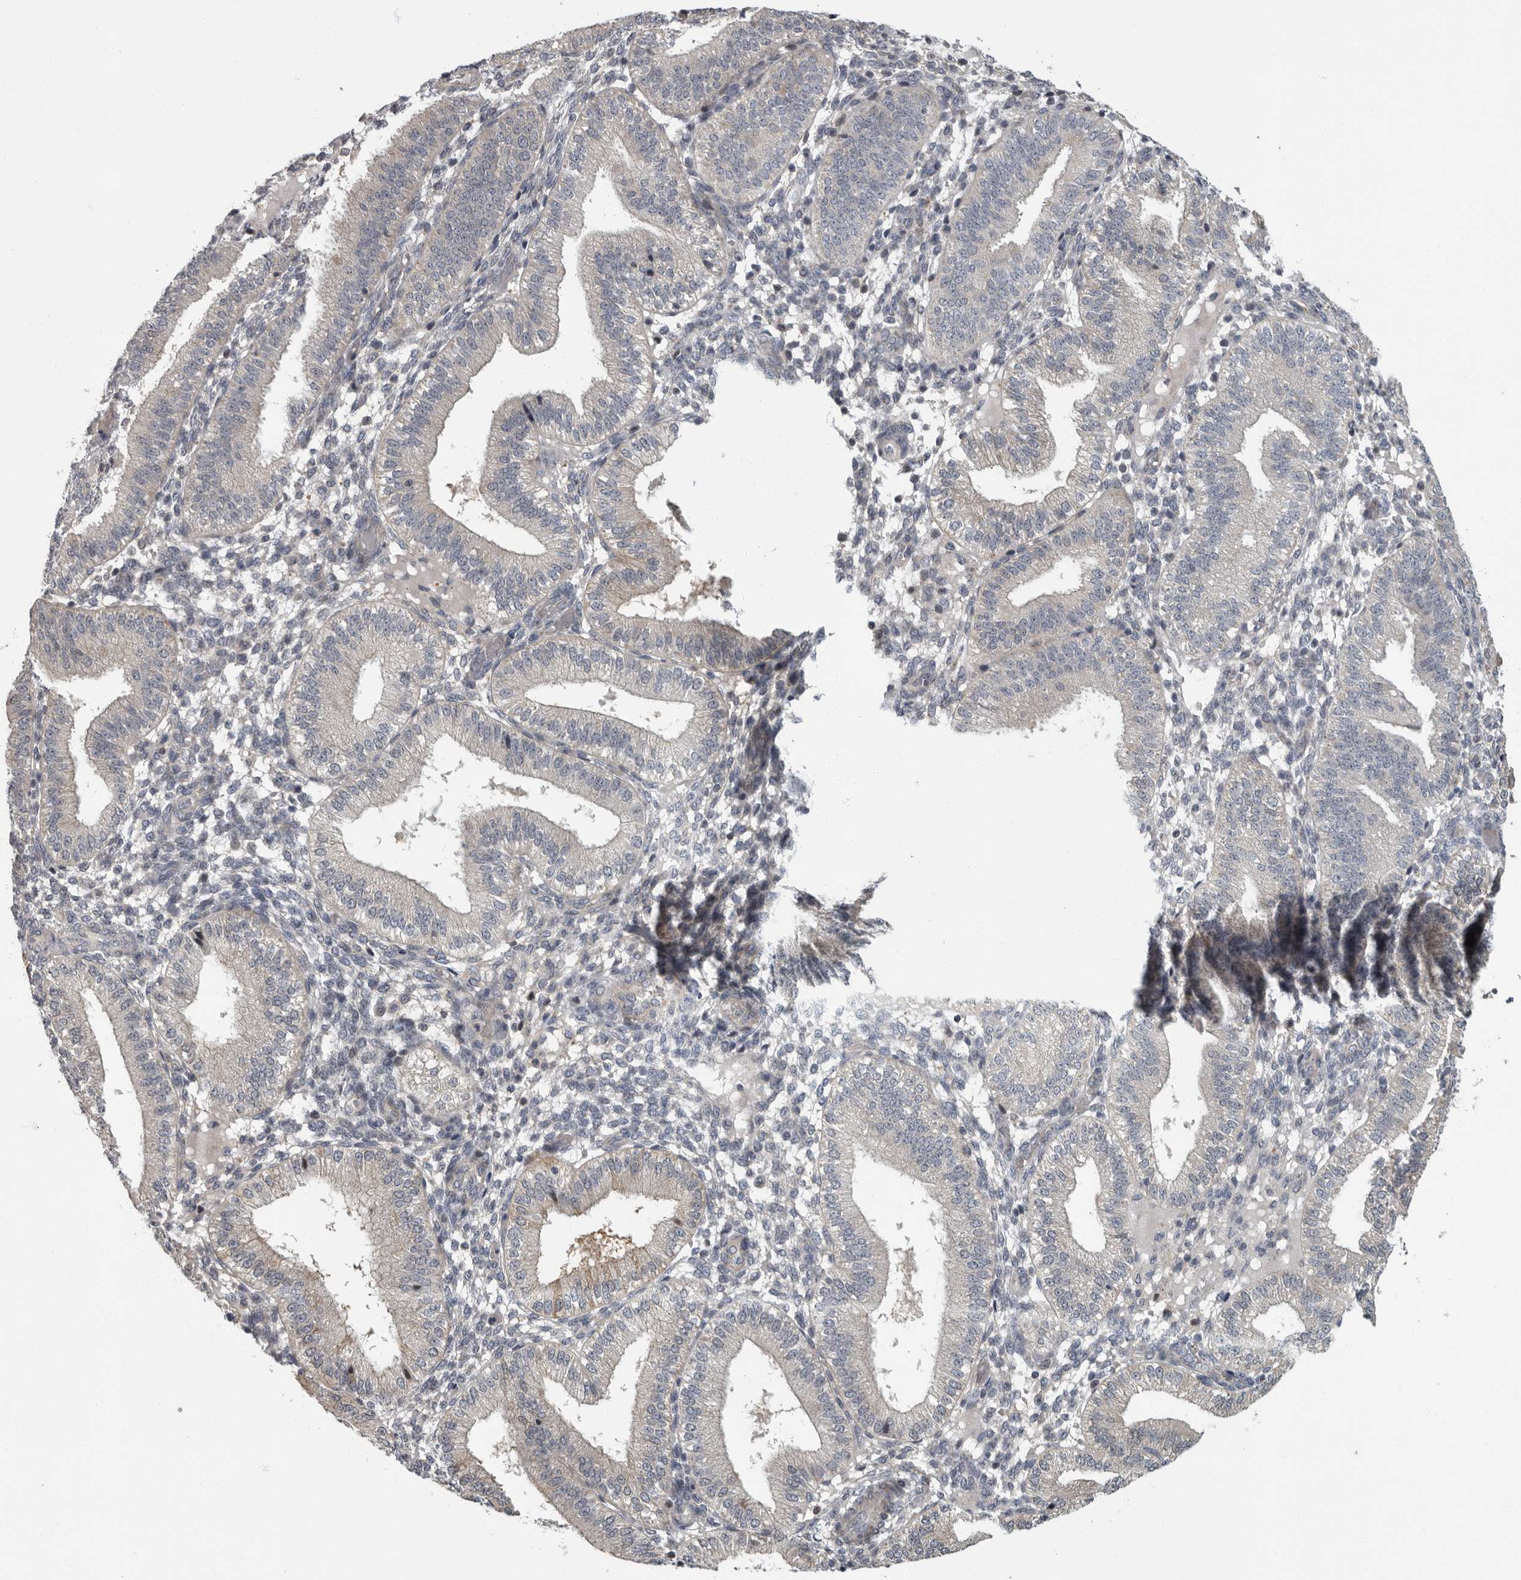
{"staining": {"intensity": "negative", "quantity": "none", "location": "none"}, "tissue": "endometrium", "cell_type": "Cells in endometrial stroma", "image_type": "normal", "snomed": [{"axis": "morphology", "description": "Normal tissue, NOS"}, {"axis": "topography", "description": "Endometrium"}], "caption": "Image shows no protein expression in cells in endometrial stroma of normal endometrium.", "gene": "PDE7A", "patient": {"sex": "female", "age": 39}}